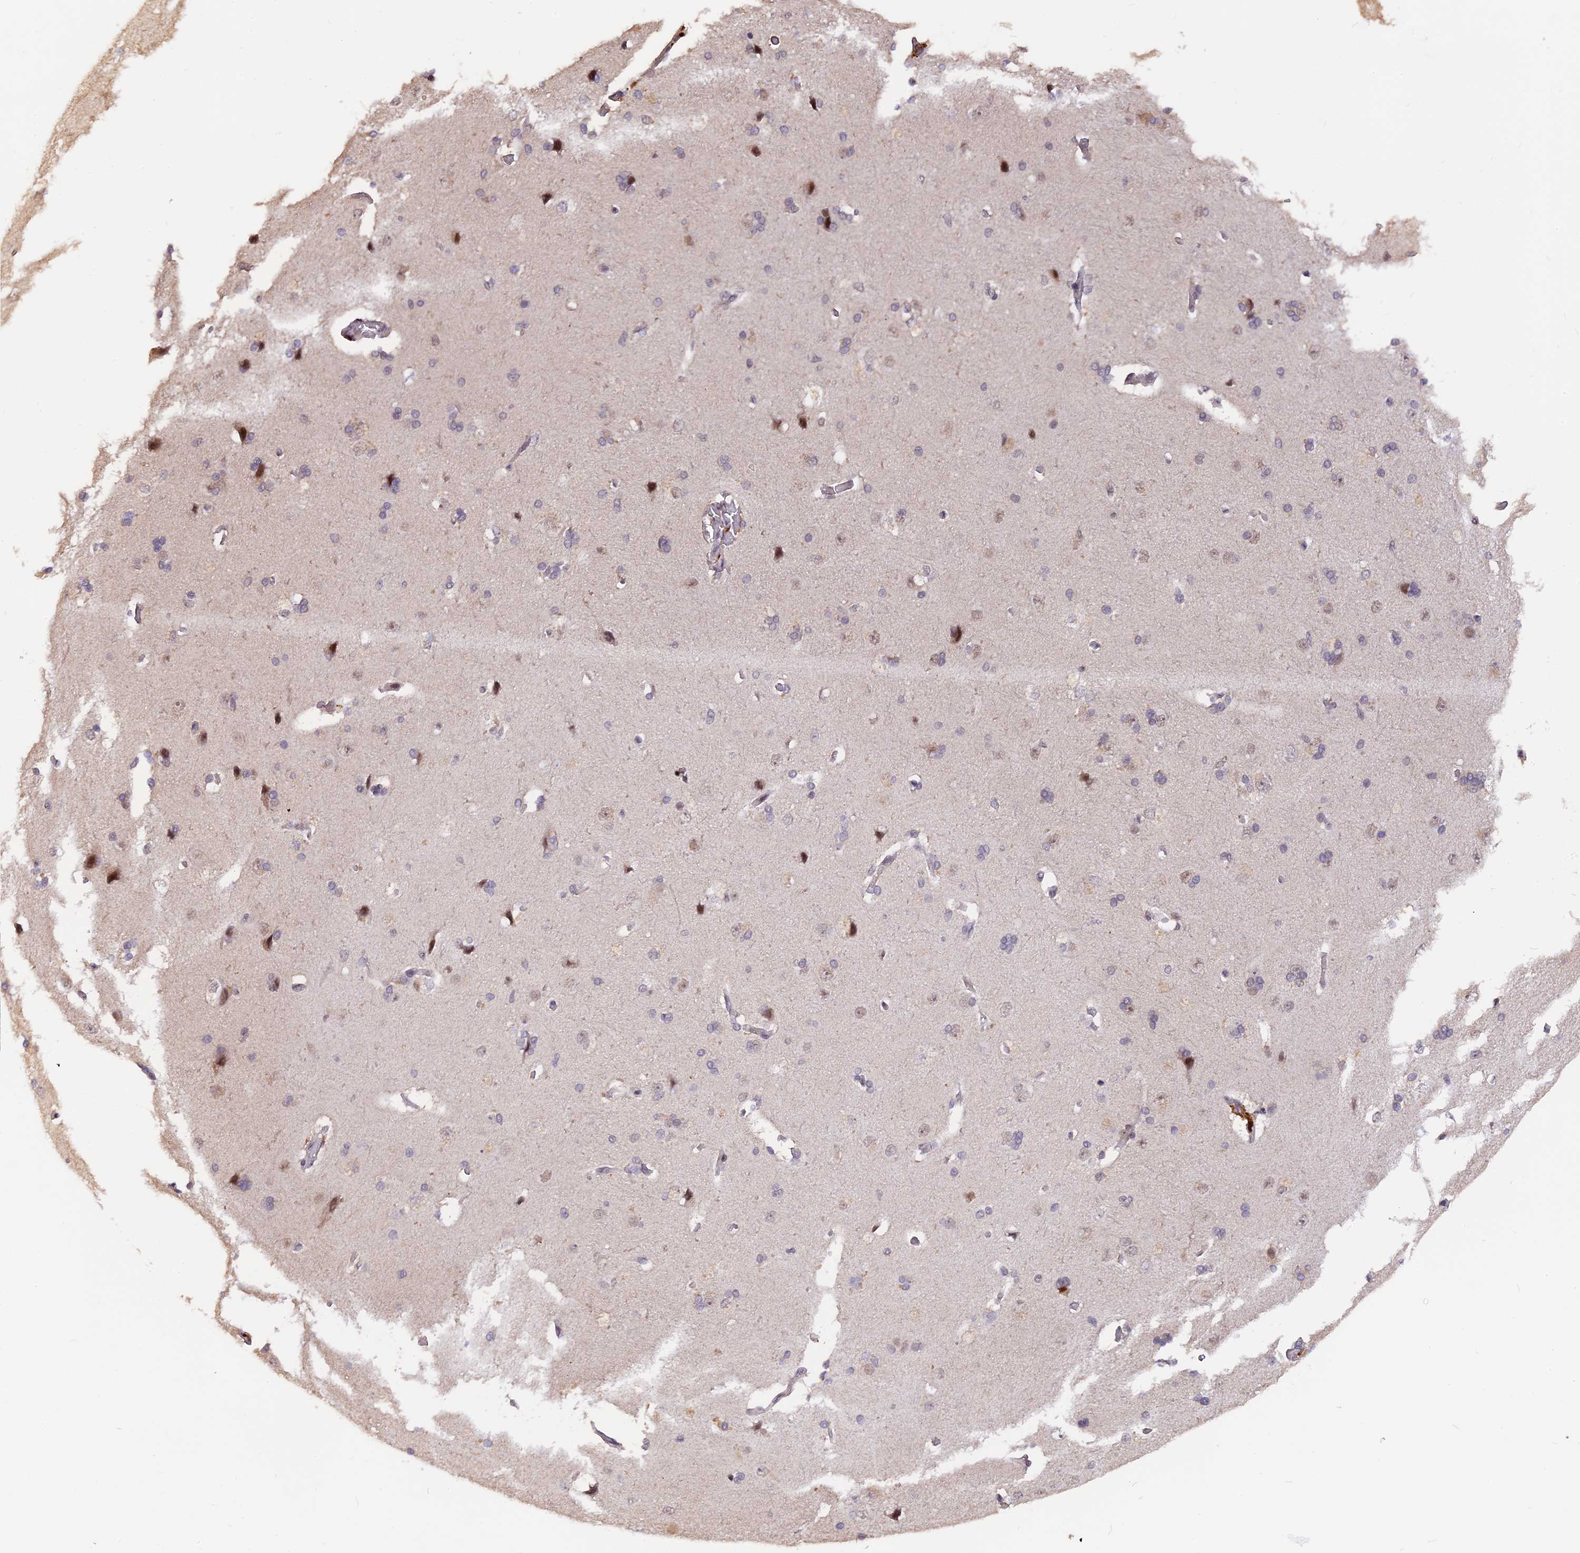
{"staining": {"intensity": "negative", "quantity": "none", "location": "none"}, "tissue": "cerebral cortex", "cell_type": "Endothelial cells", "image_type": "normal", "snomed": [{"axis": "morphology", "description": "Normal tissue, NOS"}, {"axis": "topography", "description": "Cerebral cortex"}], "caption": "Cerebral cortex was stained to show a protein in brown. There is no significant expression in endothelial cells. Brightfield microscopy of IHC stained with DAB (brown) and hematoxylin (blue), captured at high magnification.", "gene": "POLR2C", "patient": {"sex": "male", "age": 62}}